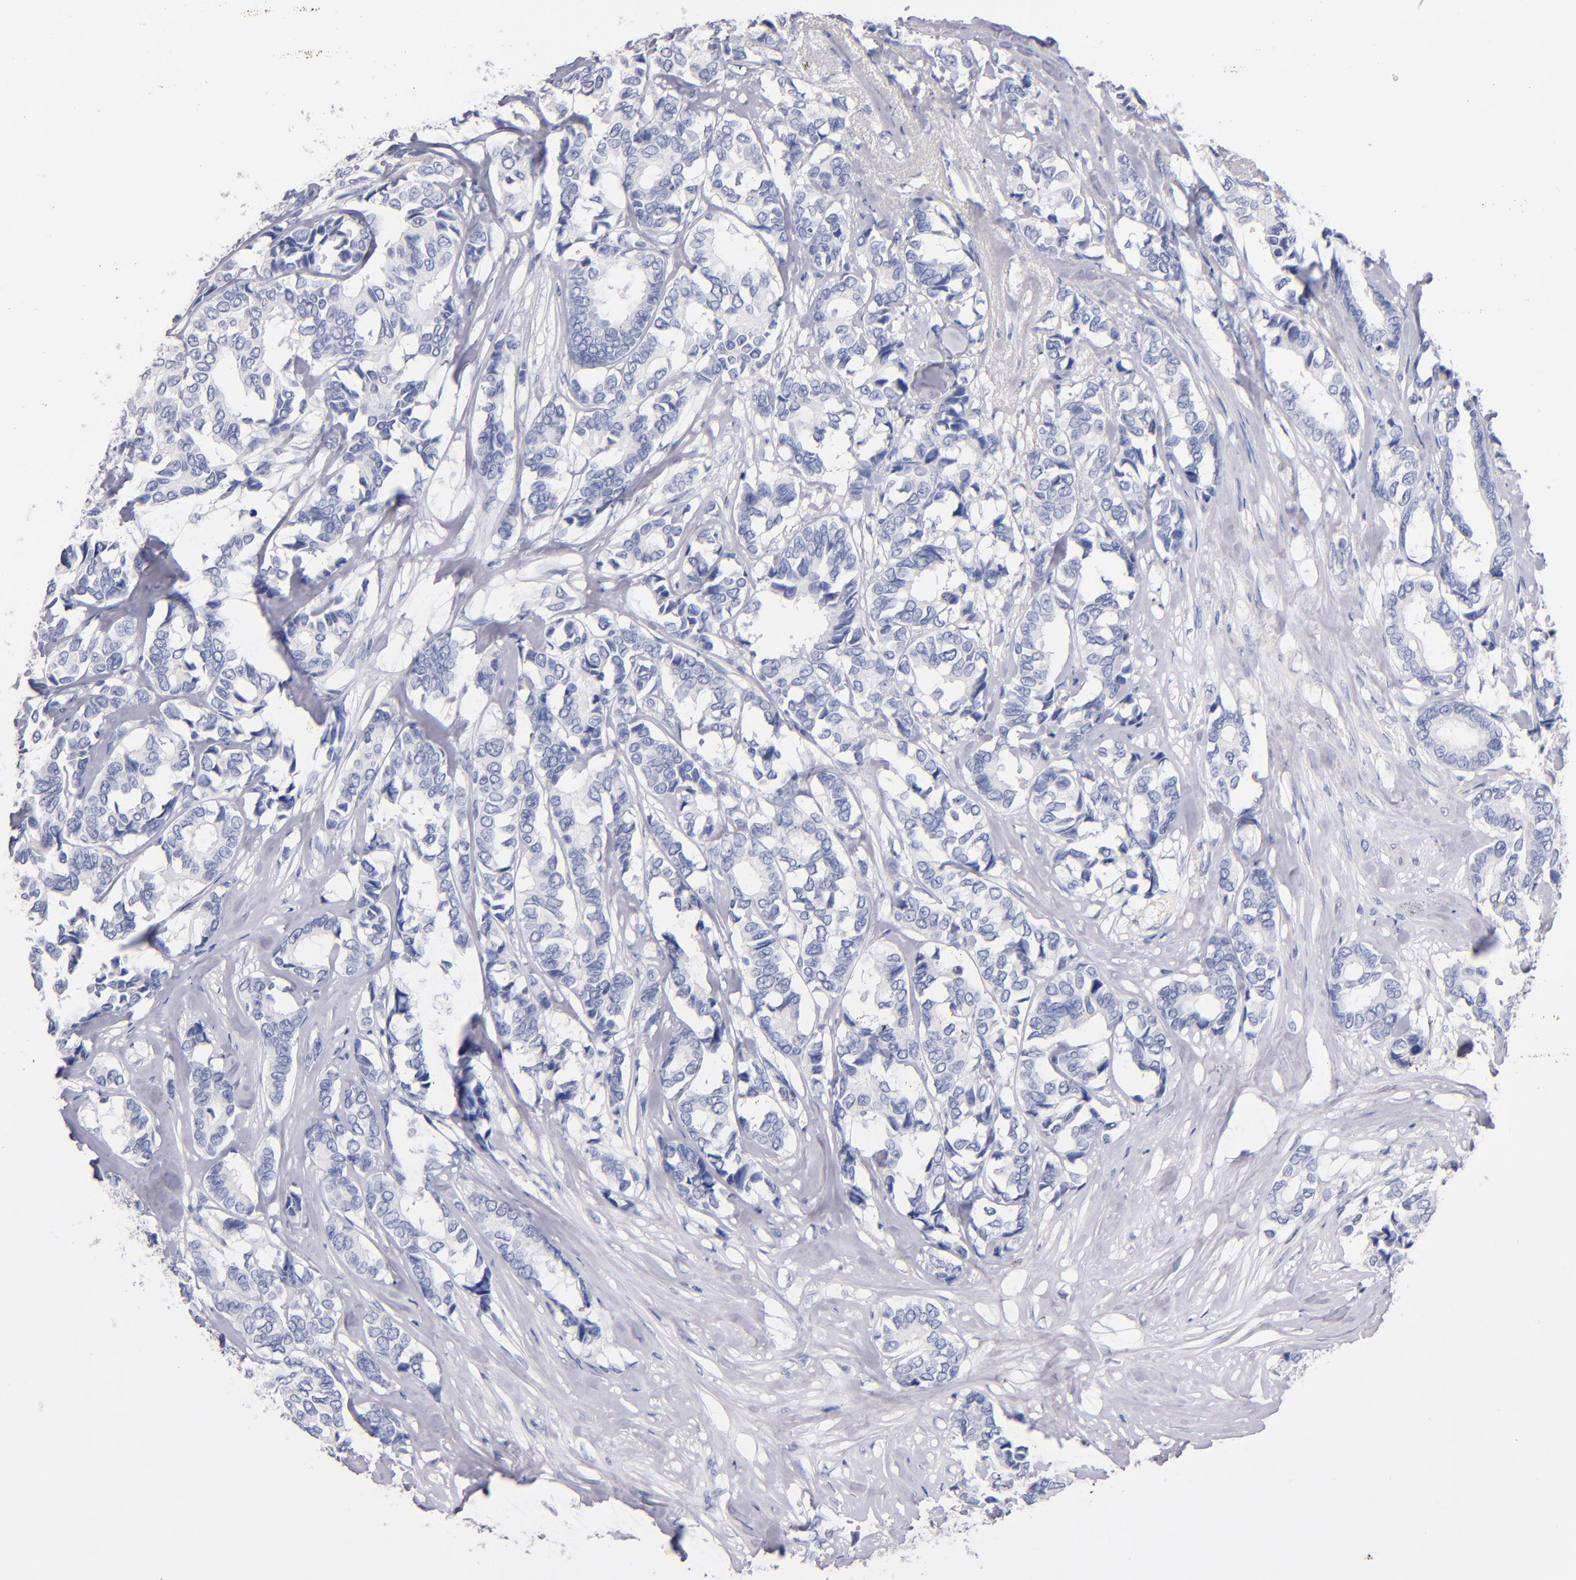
{"staining": {"intensity": "negative", "quantity": "none", "location": "none"}, "tissue": "breast cancer", "cell_type": "Tumor cells", "image_type": "cancer", "snomed": [{"axis": "morphology", "description": "Duct carcinoma"}, {"axis": "topography", "description": "Breast"}], "caption": "Intraductal carcinoma (breast) was stained to show a protein in brown. There is no significant positivity in tumor cells. (Stains: DAB immunohistochemistry (IHC) with hematoxylin counter stain, Microscopy: brightfield microscopy at high magnification).", "gene": "KIT", "patient": {"sex": "female", "age": 87}}